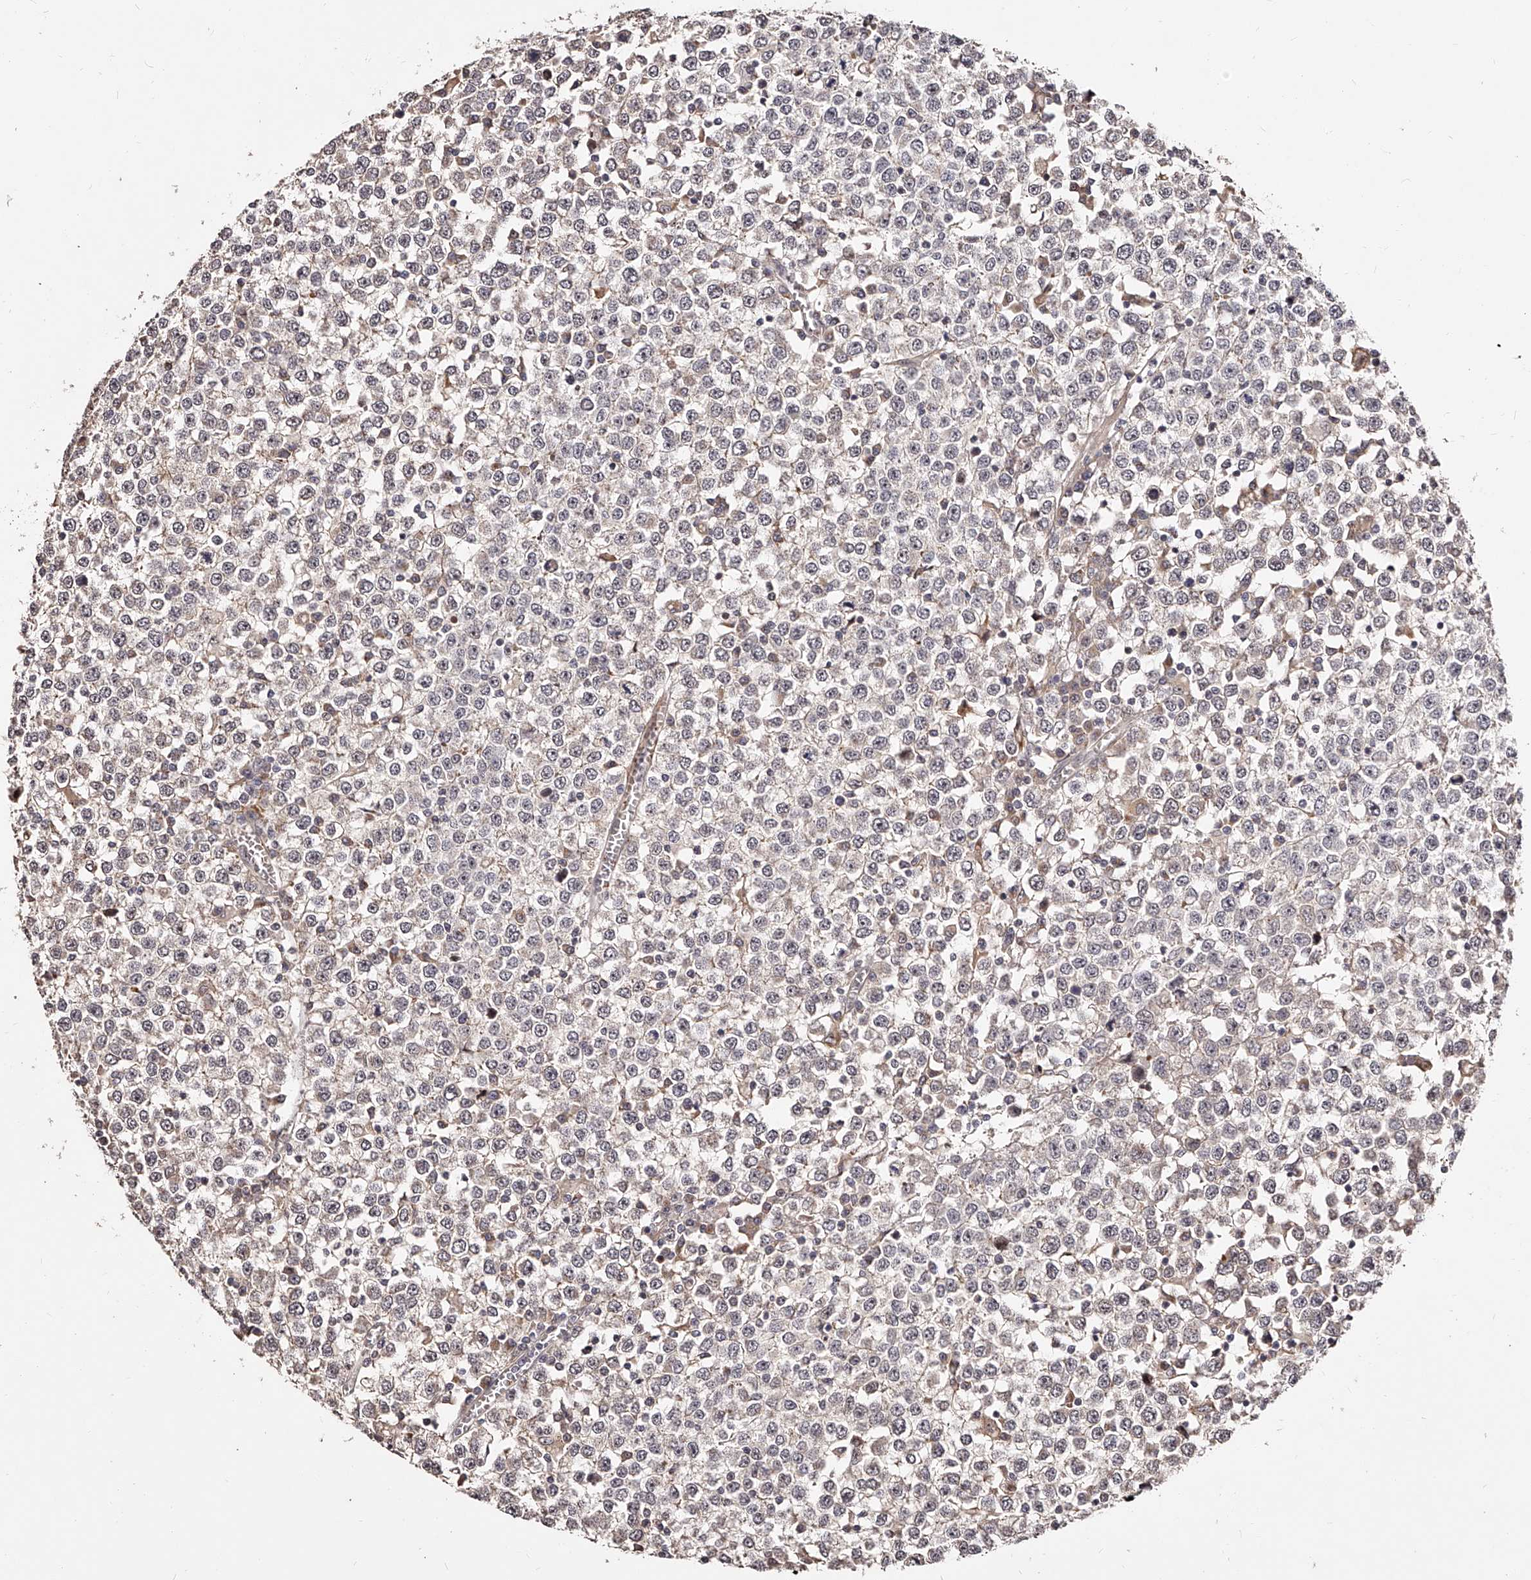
{"staining": {"intensity": "weak", "quantity": "<25%", "location": "cytoplasmic/membranous,nuclear"}, "tissue": "testis cancer", "cell_type": "Tumor cells", "image_type": "cancer", "snomed": [{"axis": "morphology", "description": "Seminoma, NOS"}, {"axis": "topography", "description": "Testis"}], "caption": "Tumor cells are negative for brown protein staining in testis cancer.", "gene": "ZNF502", "patient": {"sex": "male", "age": 65}}